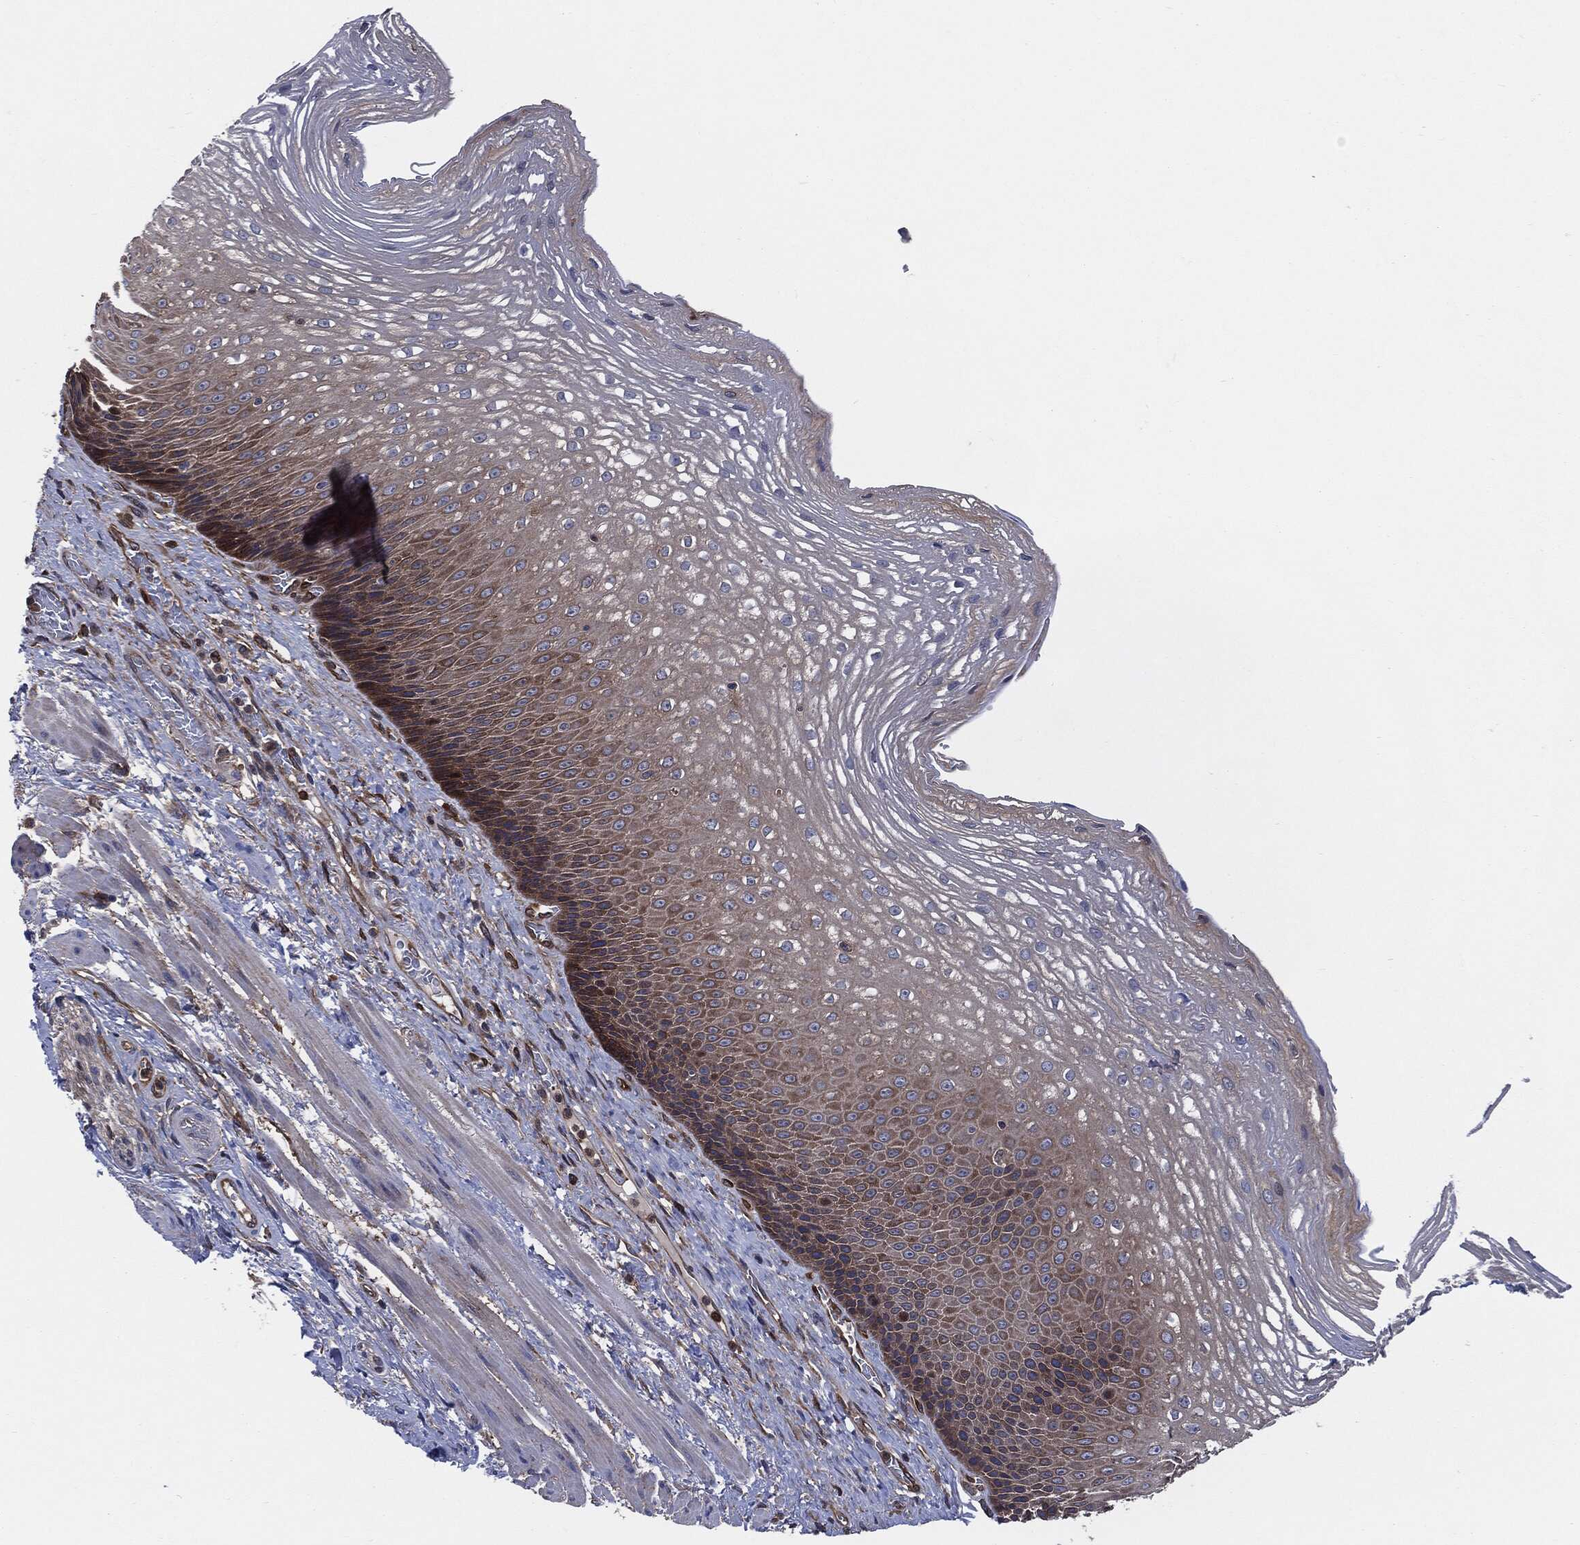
{"staining": {"intensity": "moderate", "quantity": "<25%", "location": "cytoplasmic/membranous"}, "tissue": "esophagus", "cell_type": "Squamous epithelial cells", "image_type": "normal", "snomed": [{"axis": "morphology", "description": "Normal tissue, NOS"}, {"axis": "topography", "description": "Esophagus"}], "caption": "The micrograph exhibits a brown stain indicating the presence of a protein in the cytoplasmic/membranous of squamous epithelial cells in esophagus.", "gene": "XPNPEP1", "patient": {"sex": "male", "age": 63}}